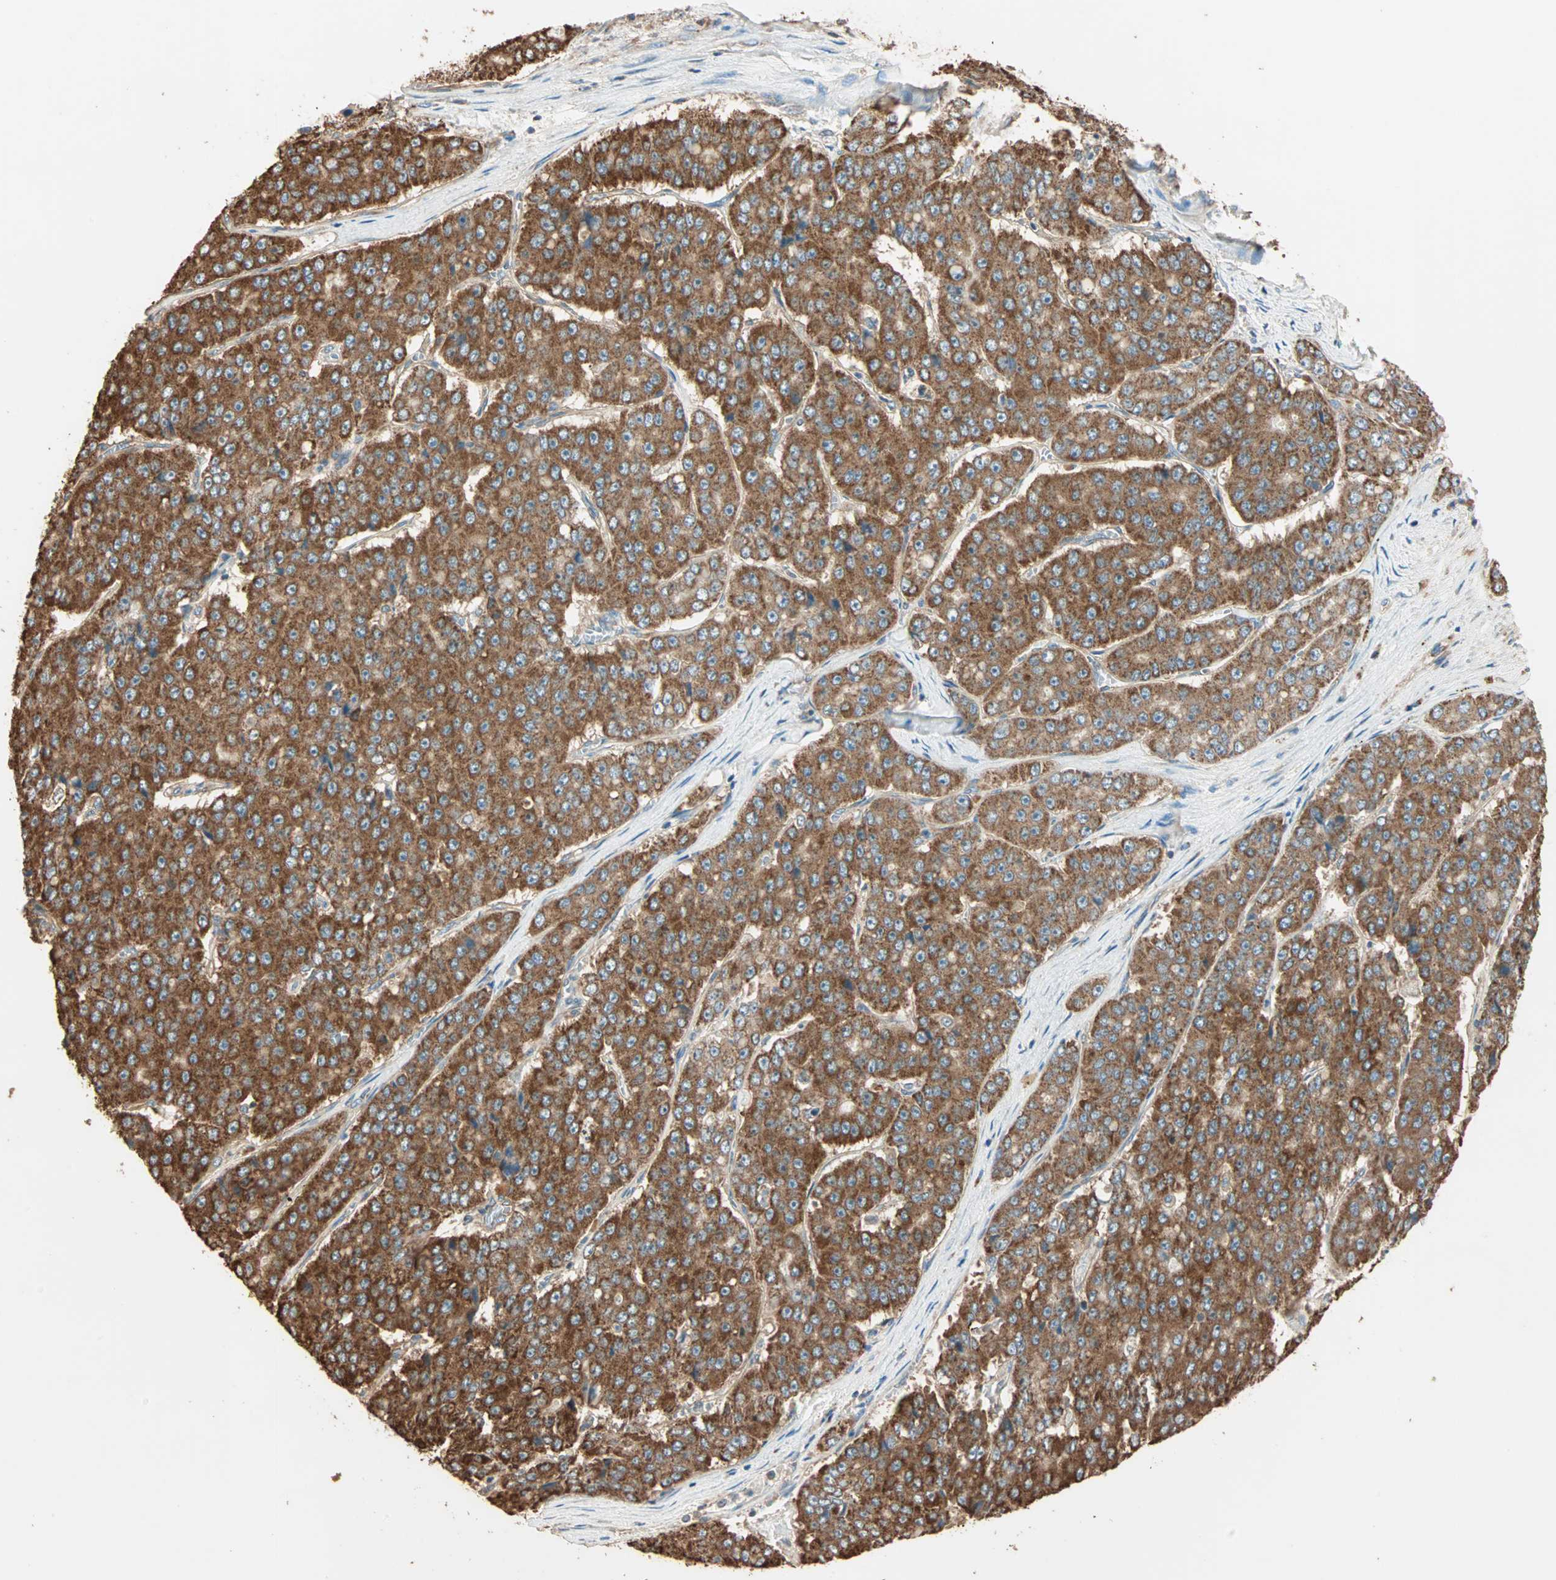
{"staining": {"intensity": "strong", "quantity": ">75%", "location": "cytoplasmic/membranous"}, "tissue": "pancreatic cancer", "cell_type": "Tumor cells", "image_type": "cancer", "snomed": [{"axis": "morphology", "description": "Adenocarcinoma, NOS"}, {"axis": "topography", "description": "Pancreas"}], "caption": "An image of pancreatic cancer stained for a protein reveals strong cytoplasmic/membranous brown staining in tumor cells.", "gene": "EIF4G2", "patient": {"sex": "male", "age": 50}}